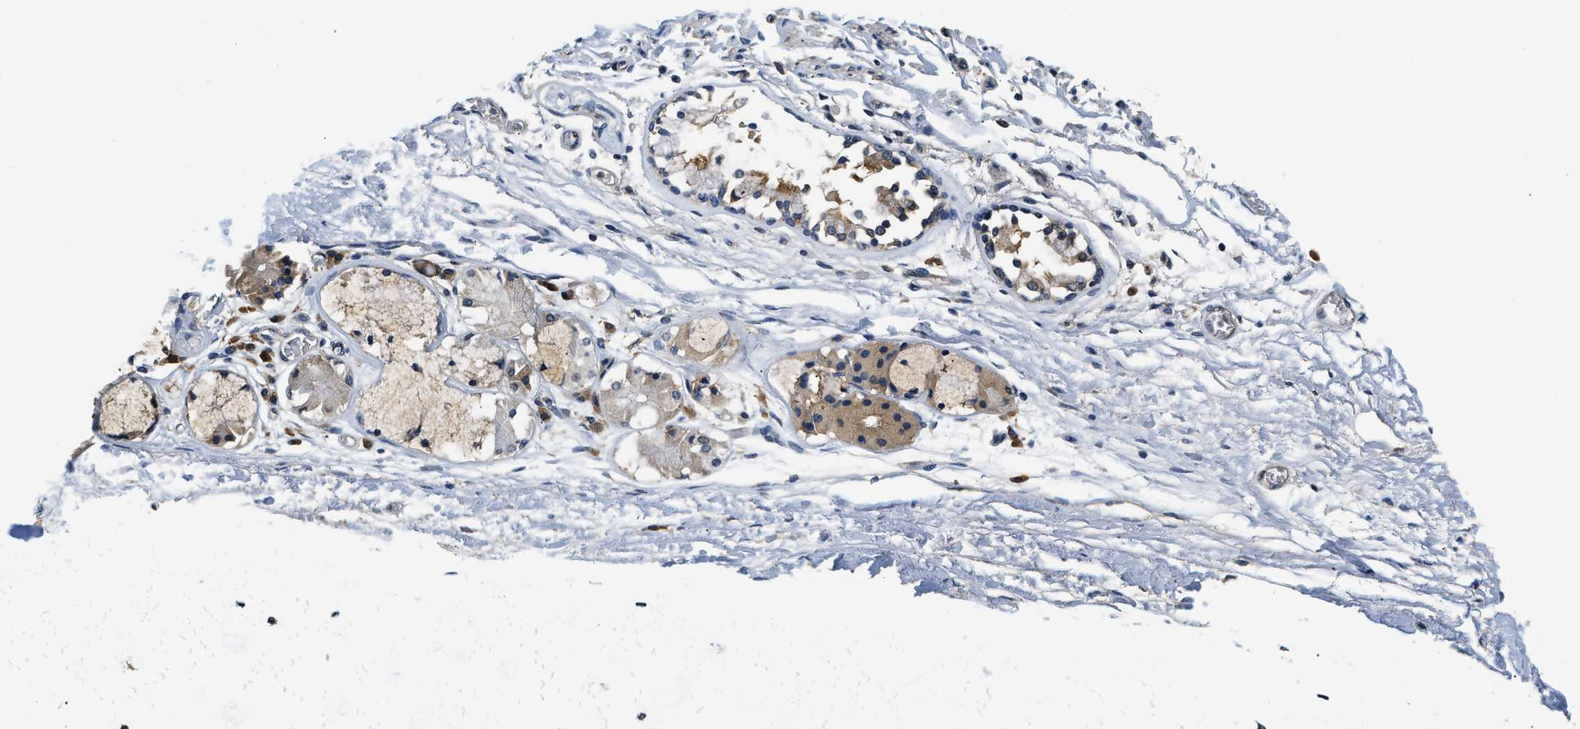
{"staining": {"intensity": "negative", "quantity": "25%-75%", "location": "cytoplasmic/membranous"}, "tissue": "adipose tissue", "cell_type": "Adipocytes", "image_type": "normal", "snomed": [{"axis": "morphology", "description": "Normal tissue, NOS"}, {"axis": "topography", "description": "Cartilage tissue"}, {"axis": "topography", "description": "Lung"}], "caption": "This image is of unremarkable adipose tissue stained with immunohistochemistry (IHC) to label a protein in brown with the nuclei are counter-stained blue. There is no expression in adipocytes. (Stains: DAB (3,3'-diaminobenzidine) IHC with hematoxylin counter stain, Microscopy: brightfield microscopy at high magnification).", "gene": "BCL7C", "patient": {"sex": "female", "age": 77}}